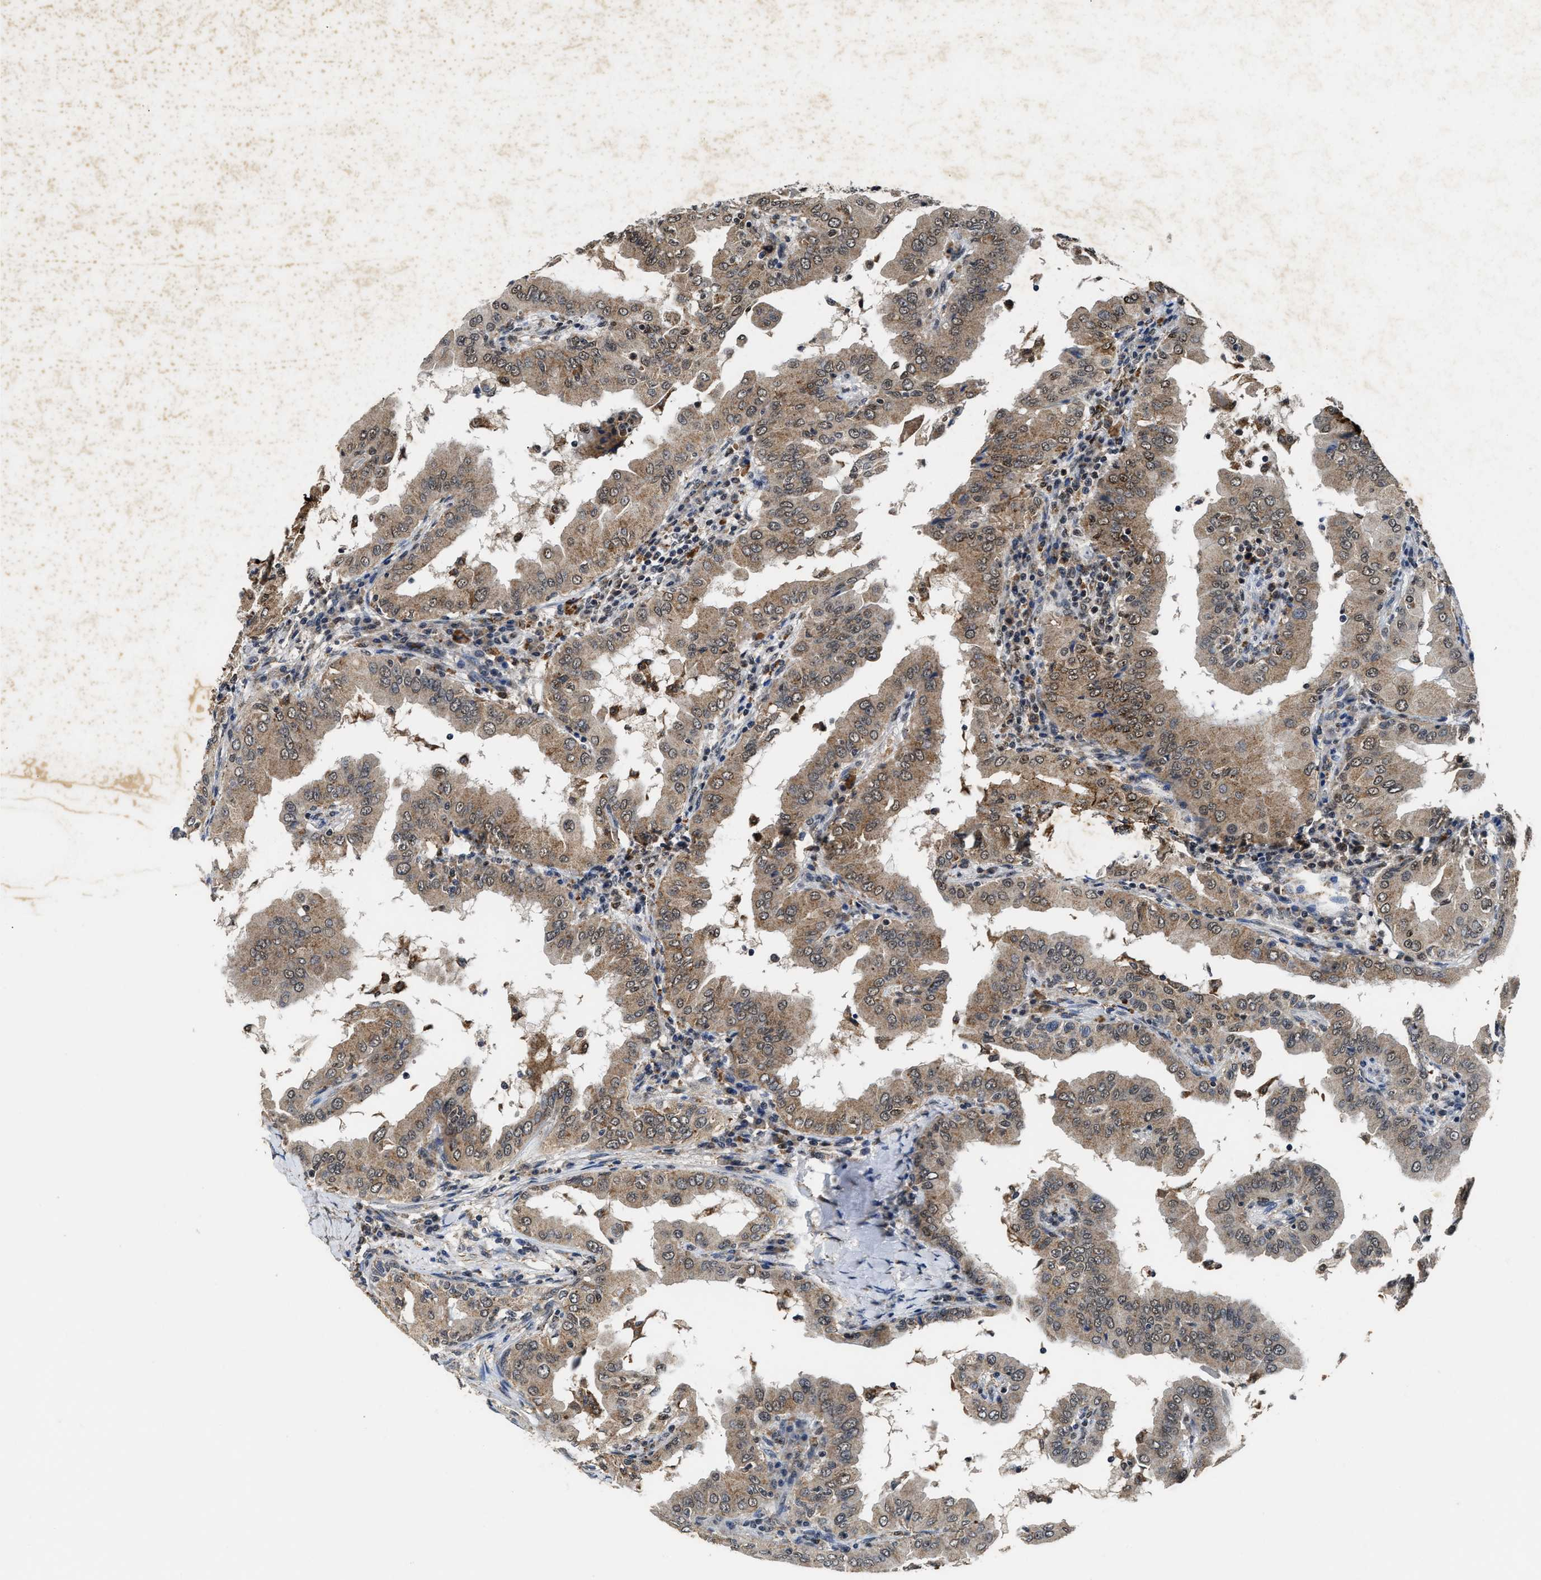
{"staining": {"intensity": "moderate", "quantity": ">75%", "location": "cytoplasmic/membranous,nuclear"}, "tissue": "thyroid cancer", "cell_type": "Tumor cells", "image_type": "cancer", "snomed": [{"axis": "morphology", "description": "Papillary adenocarcinoma, NOS"}, {"axis": "topography", "description": "Thyroid gland"}], "caption": "The immunohistochemical stain shows moderate cytoplasmic/membranous and nuclear positivity in tumor cells of thyroid papillary adenocarcinoma tissue.", "gene": "ACOX1", "patient": {"sex": "male", "age": 33}}